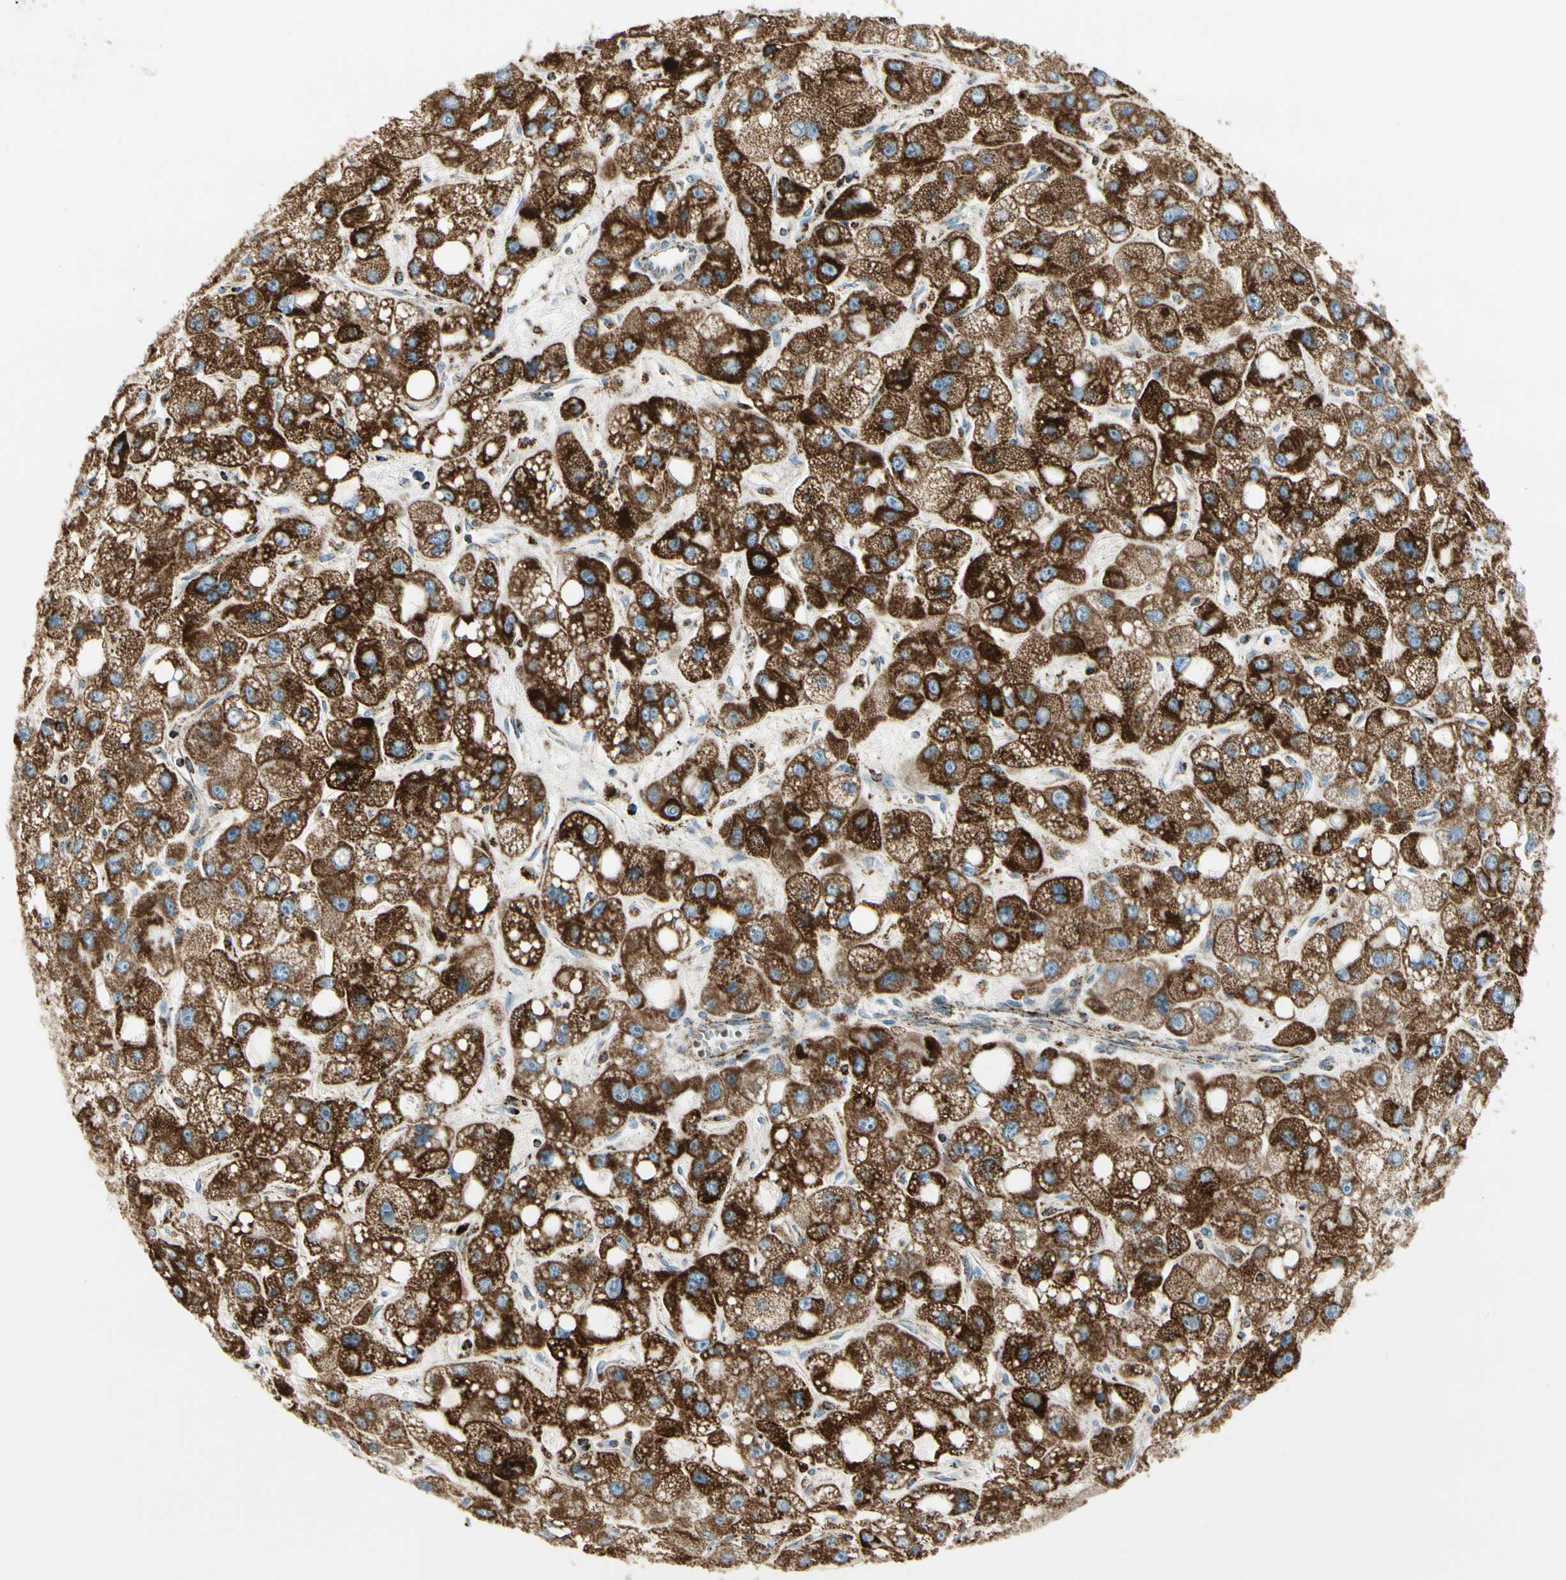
{"staining": {"intensity": "strong", "quantity": ">75%", "location": "cytoplasmic/membranous"}, "tissue": "liver cancer", "cell_type": "Tumor cells", "image_type": "cancer", "snomed": [{"axis": "morphology", "description": "Carcinoma, Hepatocellular, NOS"}, {"axis": "topography", "description": "Liver"}], "caption": "A high-resolution photomicrograph shows immunohistochemistry (IHC) staining of hepatocellular carcinoma (liver), which exhibits strong cytoplasmic/membranous expression in about >75% of tumor cells.", "gene": "ME2", "patient": {"sex": "male", "age": 55}}